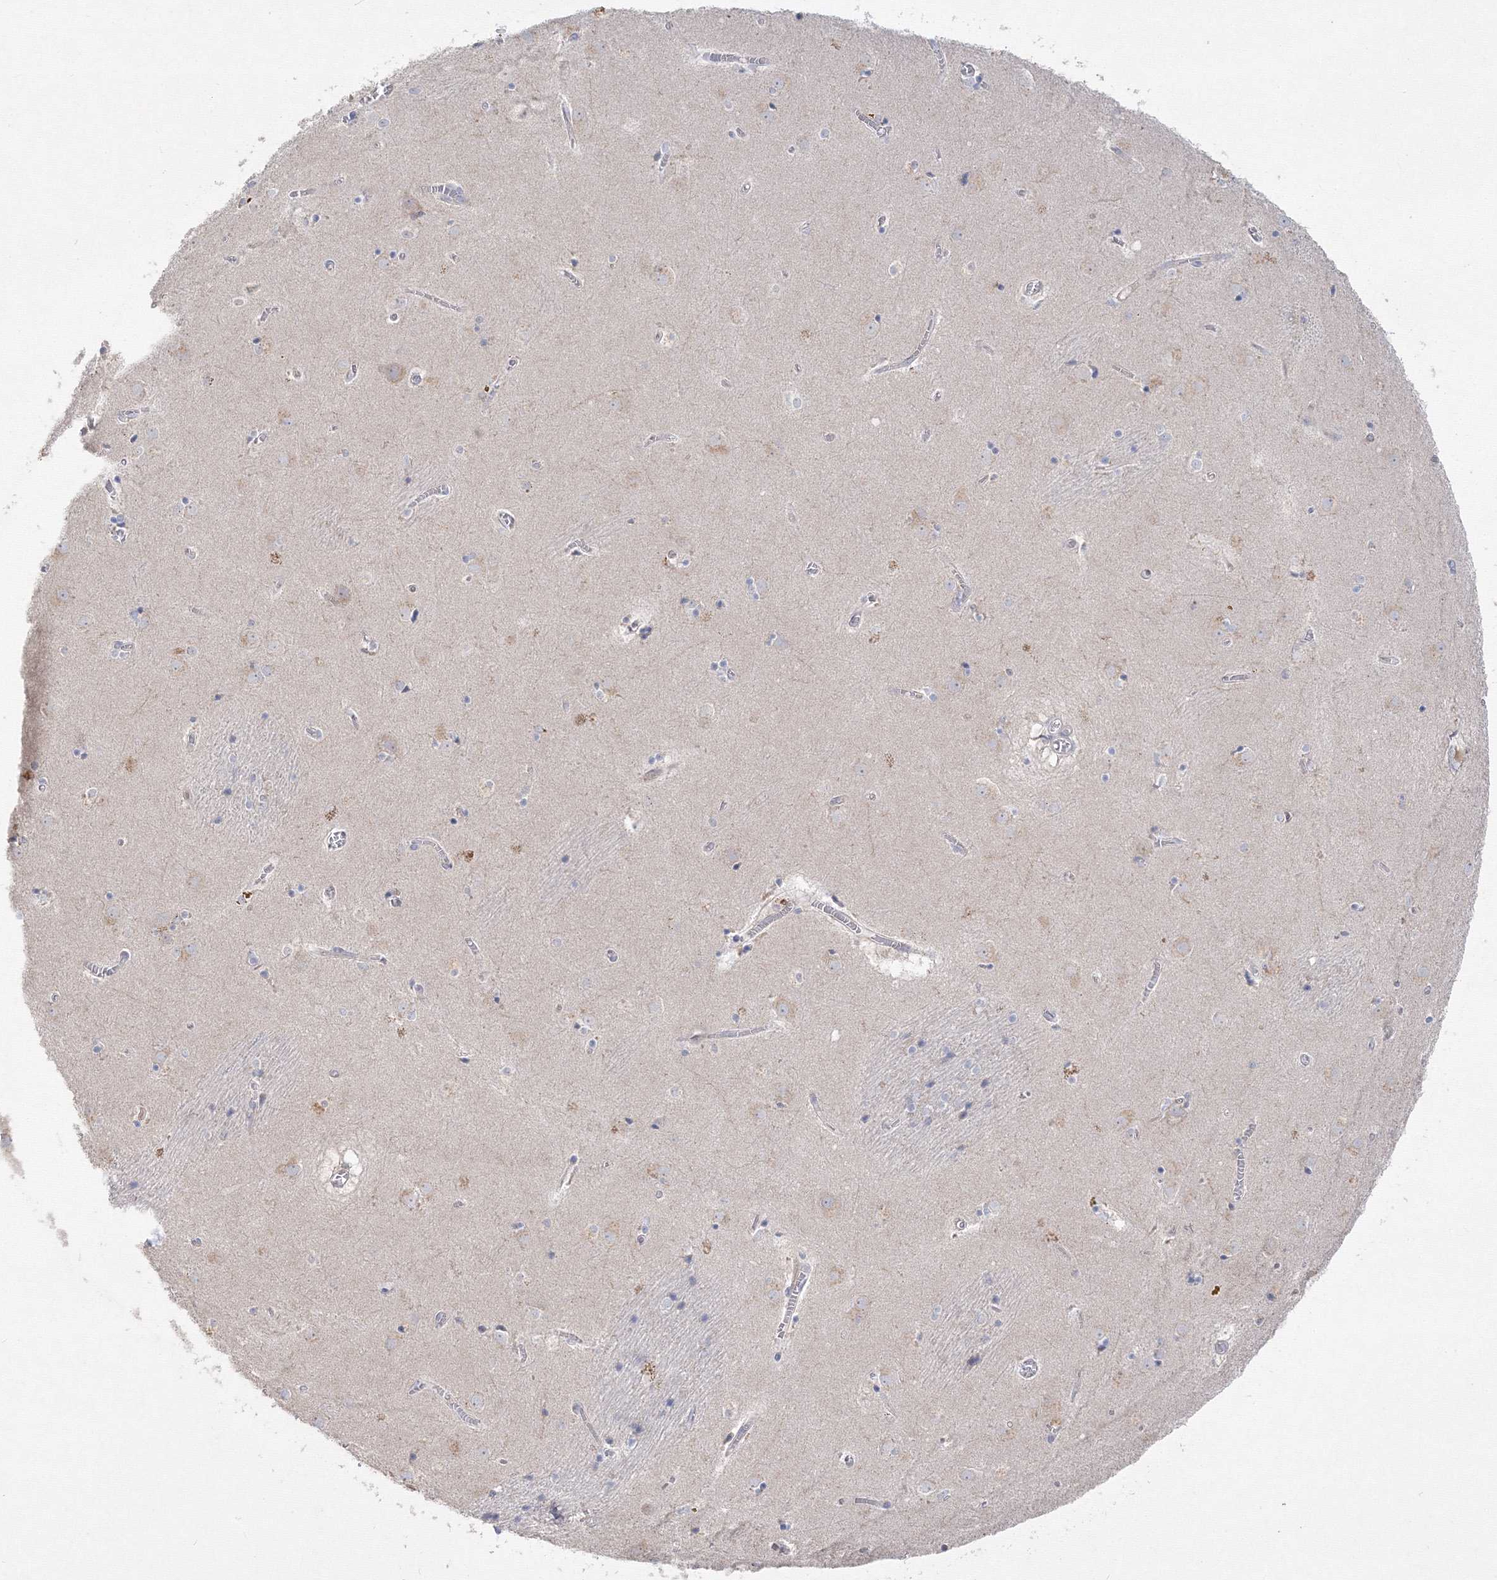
{"staining": {"intensity": "negative", "quantity": "none", "location": "none"}, "tissue": "caudate", "cell_type": "Glial cells", "image_type": "normal", "snomed": [{"axis": "morphology", "description": "Normal tissue, NOS"}, {"axis": "topography", "description": "Lateral ventricle wall"}], "caption": "The photomicrograph reveals no staining of glial cells in unremarkable caudate.", "gene": "FBXL8", "patient": {"sex": "male", "age": 70}}